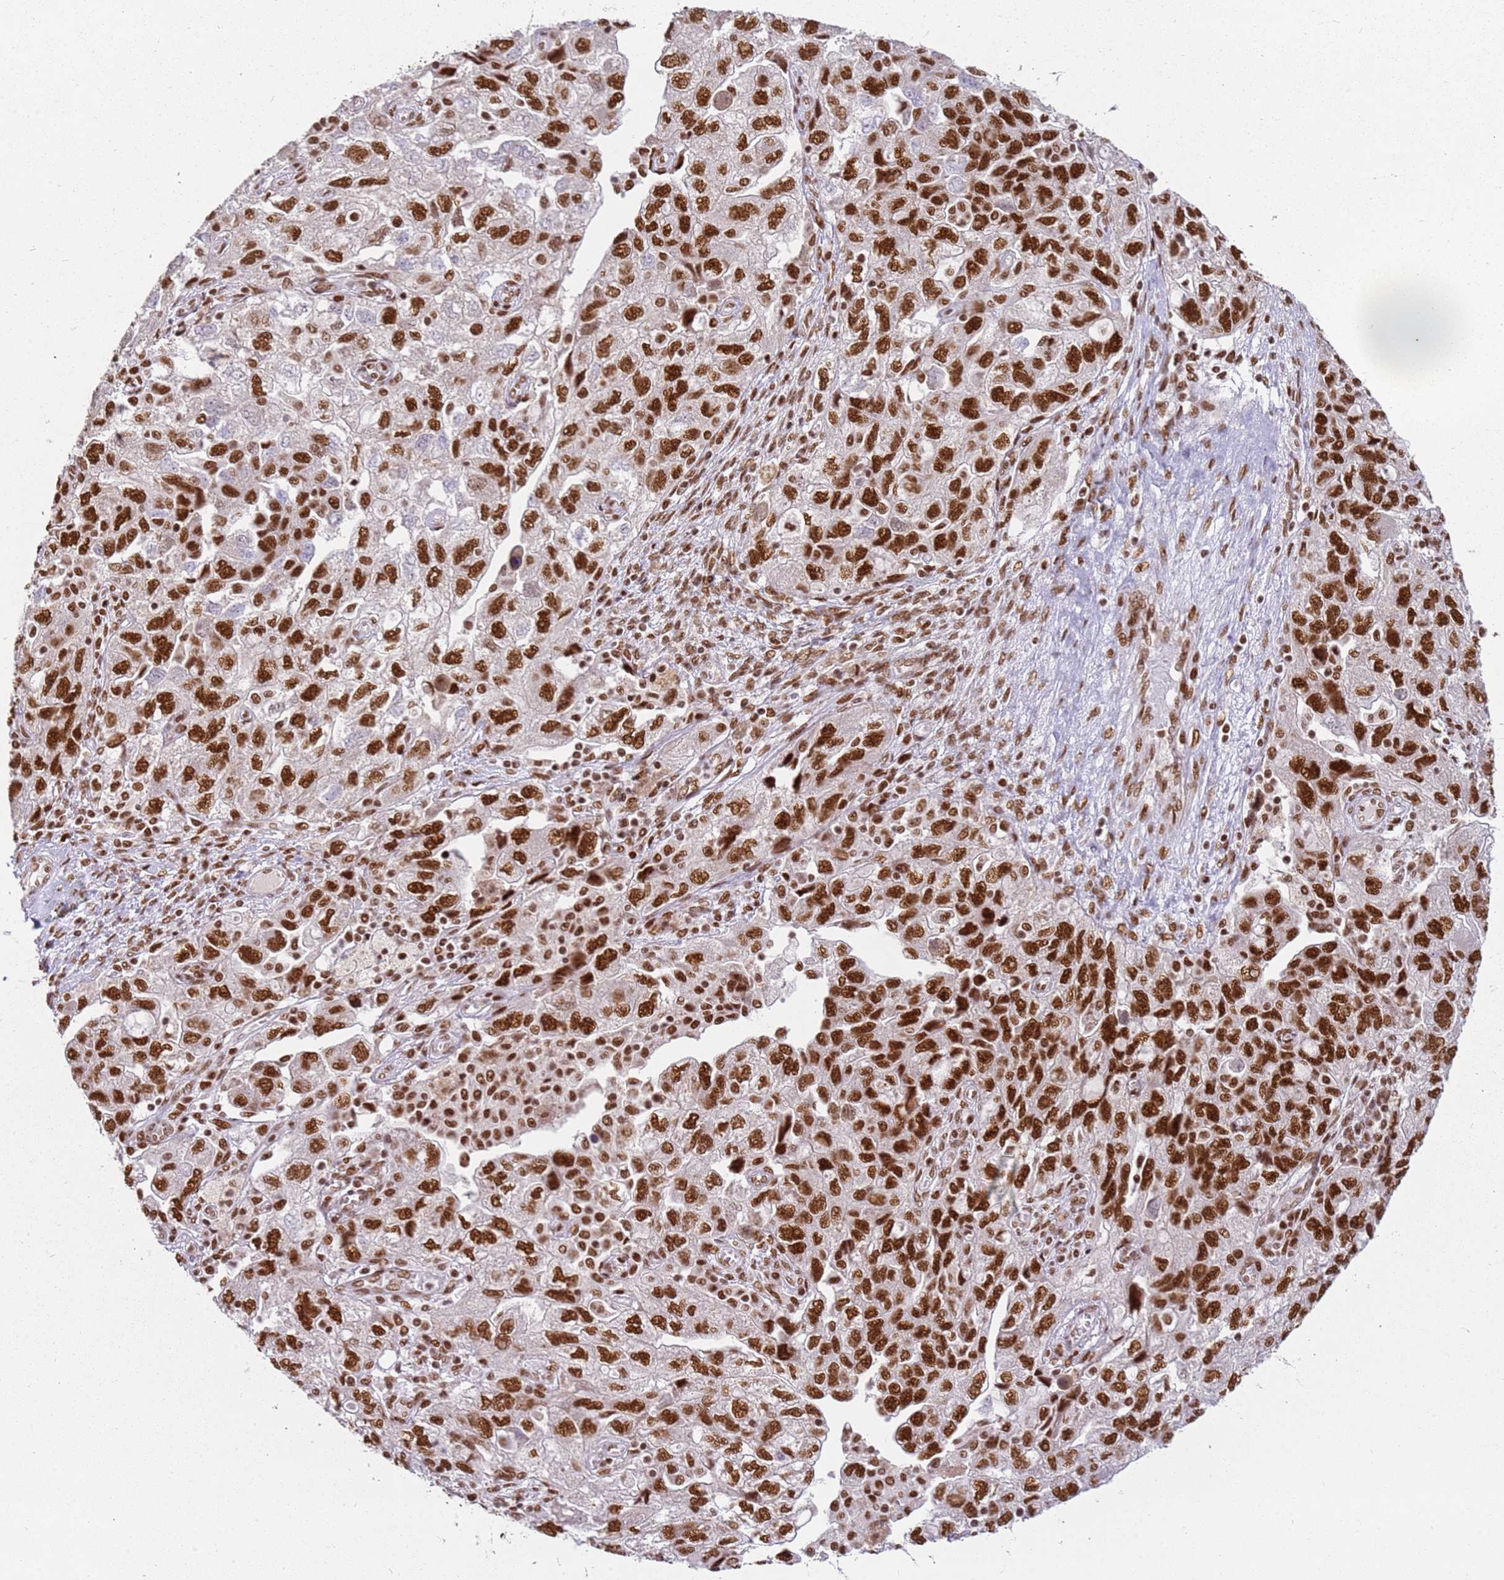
{"staining": {"intensity": "strong", "quantity": ">75%", "location": "nuclear"}, "tissue": "ovarian cancer", "cell_type": "Tumor cells", "image_type": "cancer", "snomed": [{"axis": "morphology", "description": "Carcinoma, NOS"}, {"axis": "morphology", "description": "Cystadenocarcinoma, serous, NOS"}, {"axis": "topography", "description": "Ovary"}], "caption": "Immunohistochemical staining of human ovarian cancer (carcinoma) shows high levels of strong nuclear protein staining in about >75% of tumor cells.", "gene": "TENT4A", "patient": {"sex": "female", "age": 69}}